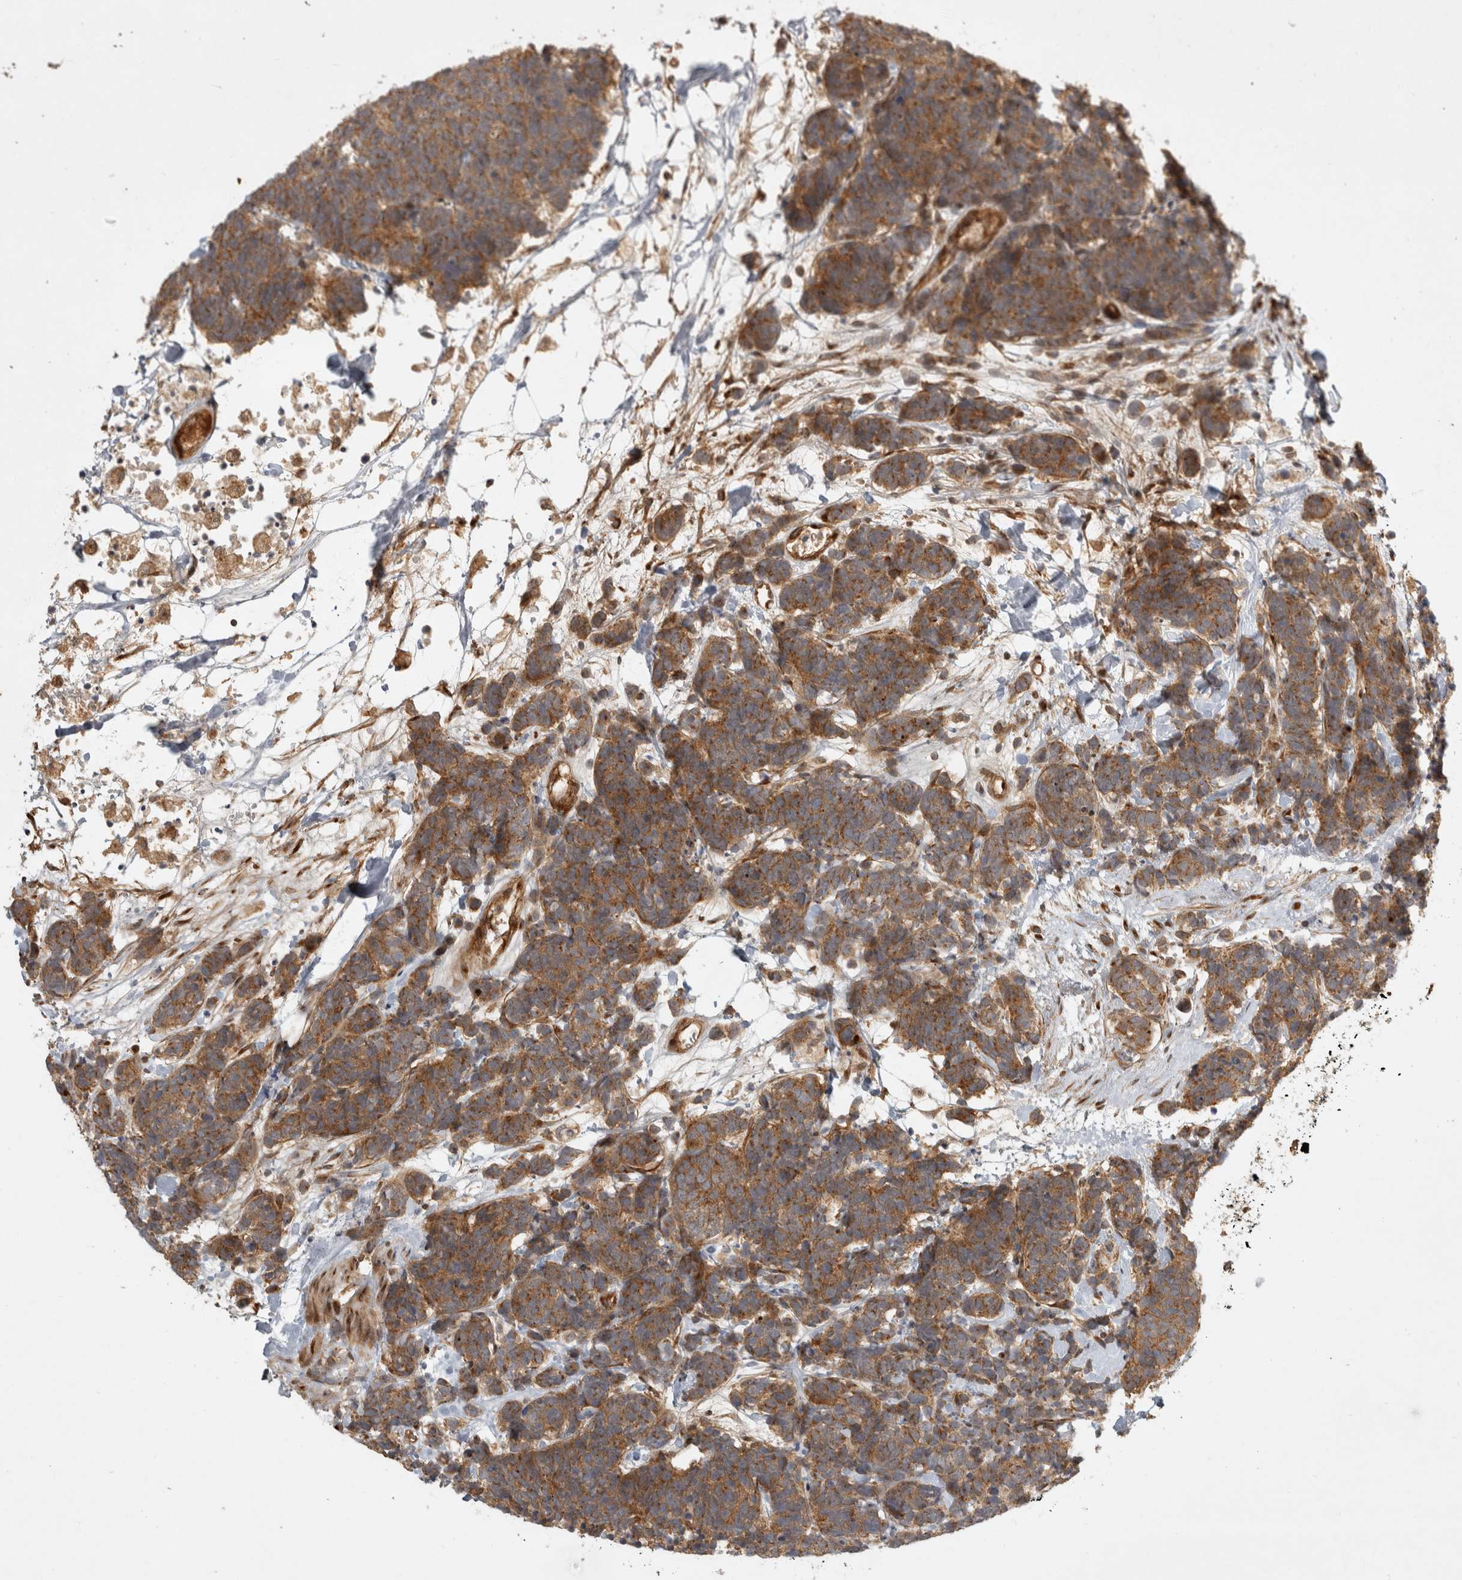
{"staining": {"intensity": "moderate", "quantity": ">75%", "location": "cytoplasmic/membranous"}, "tissue": "carcinoid", "cell_type": "Tumor cells", "image_type": "cancer", "snomed": [{"axis": "morphology", "description": "Carcinoma, NOS"}, {"axis": "morphology", "description": "Carcinoid, malignant, NOS"}, {"axis": "topography", "description": "Urinary bladder"}], "caption": "Immunohistochemistry (IHC) photomicrograph of neoplastic tissue: human carcinoid (malignant) stained using immunohistochemistry (IHC) exhibits medium levels of moderate protein expression localized specifically in the cytoplasmic/membranous of tumor cells, appearing as a cytoplasmic/membranous brown color.", "gene": "CAMSAP2", "patient": {"sex": "male", "age": 57}}